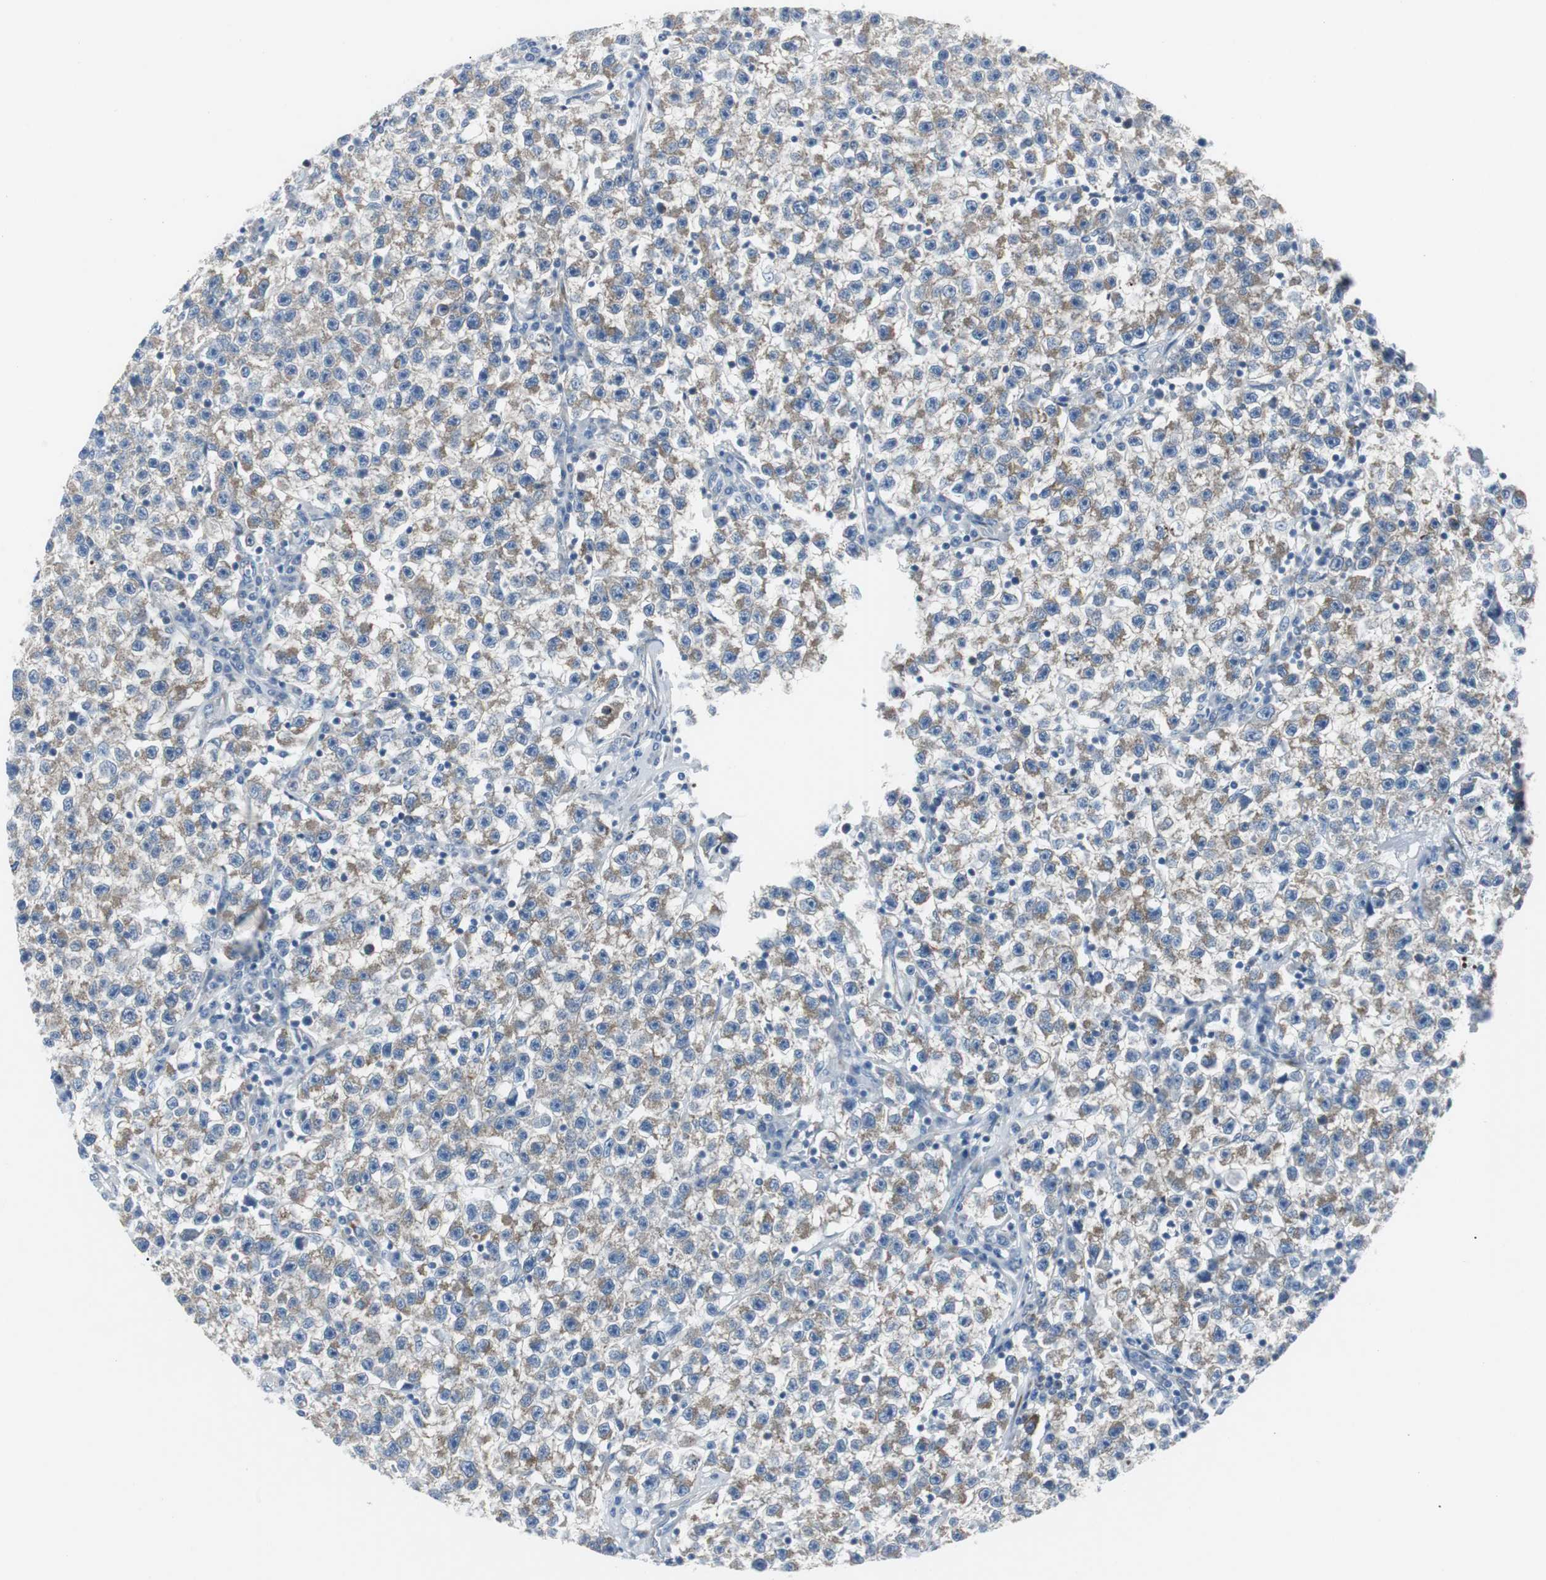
{"staining": {"intensity": "weak", "quantity": ">75%", "location": "cytoplasmic/membranous"}, "tissue": "testis cancer", "cell_type": "Tumor cells", "image_type": "cancer", "snomed": [{"axis": "morphology", "description": "Seminoma, NOS"}, {"axis": "topography", "description": "Testis"}], "caption": "The image exhibits staining of testis cancer, revealing weak cytoplasmic/membranous protein positivity (brown color) within tumor cells. (Stains: DAB in brown, nuclei in blue, Microscopy: brightfield microscopy at high magnification).", "gene": "BBC3", "patient": {"sex": "male", "age": 22}}